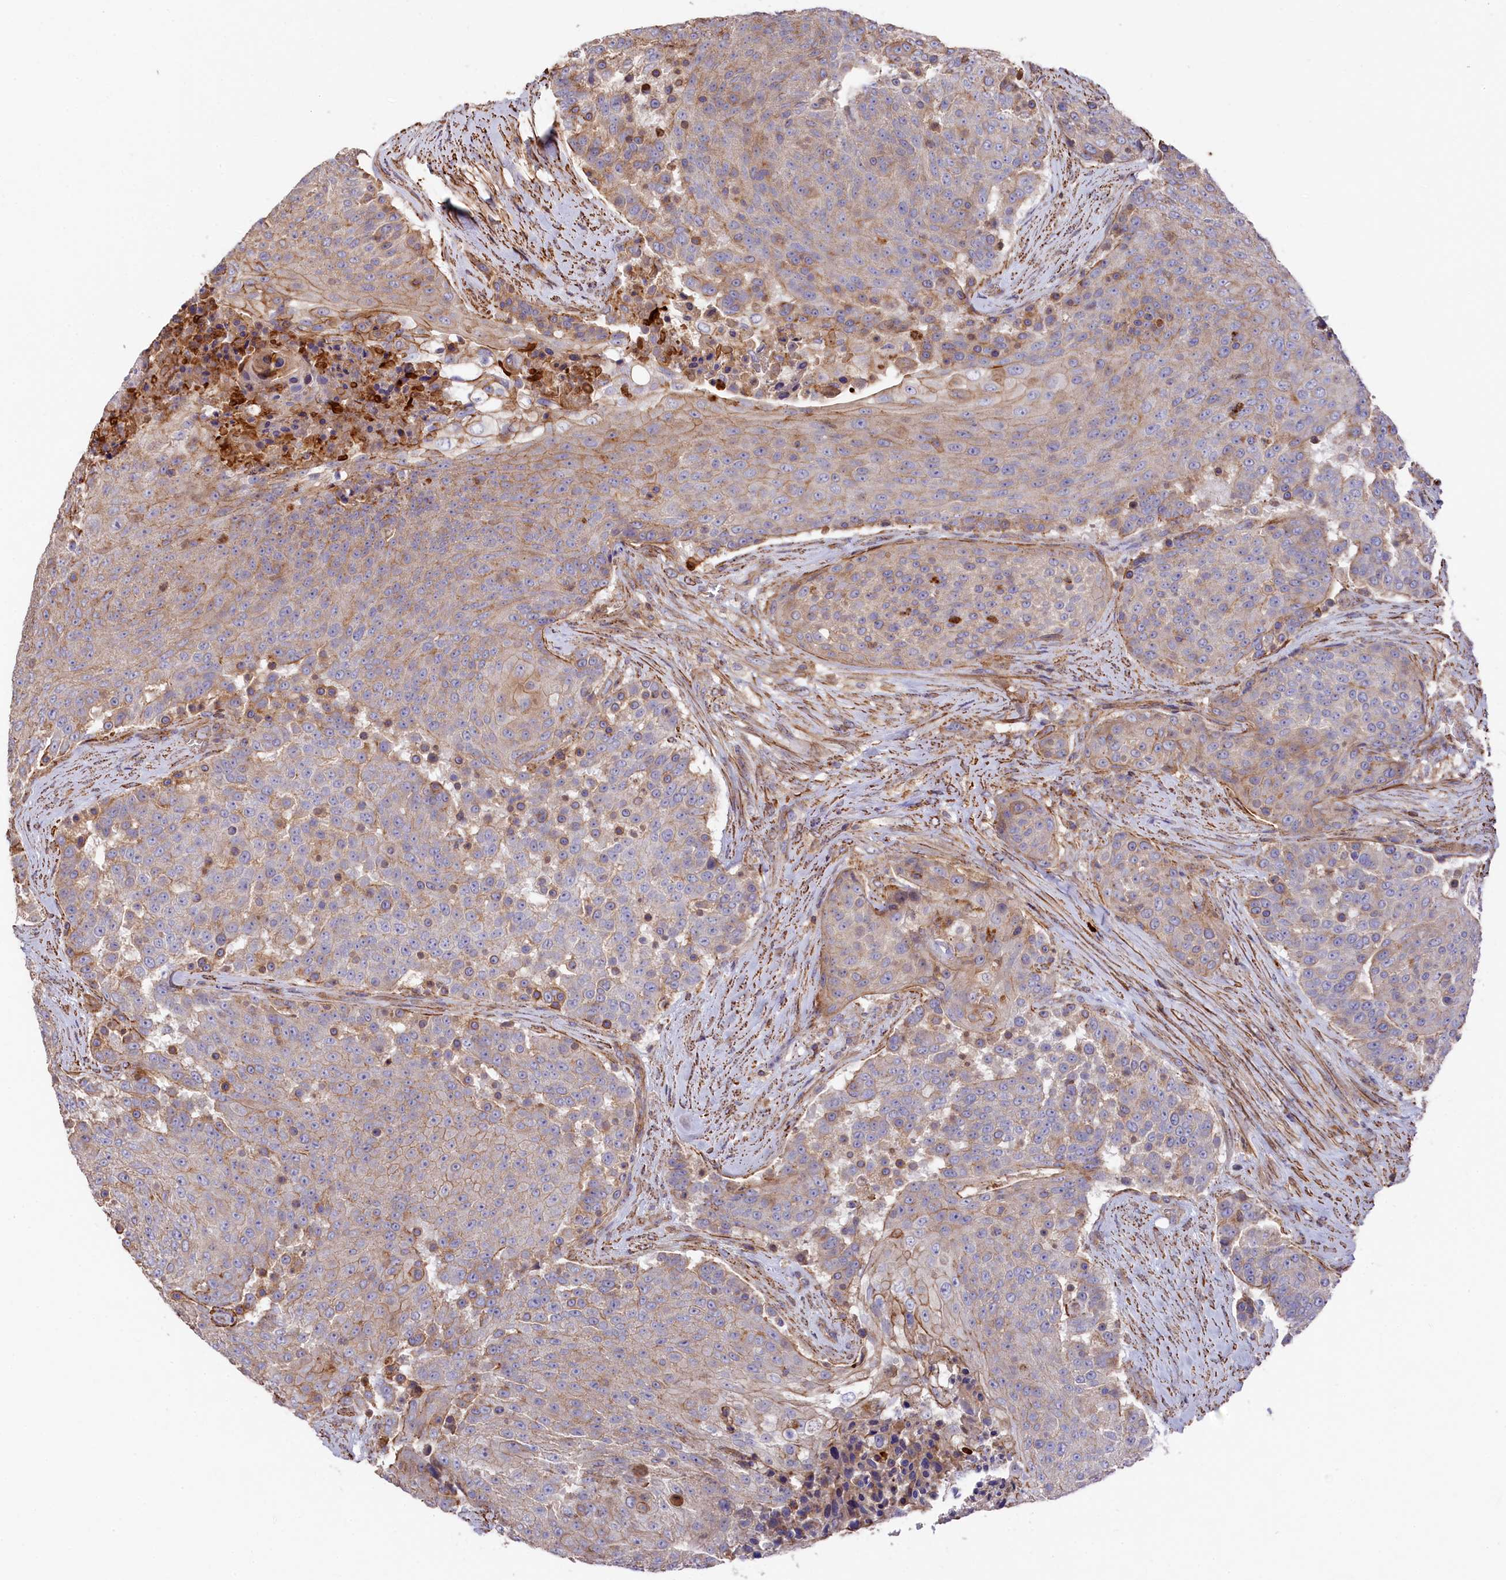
{"staining": {"intensity": "weak", "quantity": "<25%", "location": "cytoplasmic/membranous"}, "tissue": "urothelial cancer", "cell_type": "Tumor cells", "image_type": "cancer", "snomed": [{"axis": "morphology", "description": "Urothelial carcinoma, High grade"}, {"axis": "topography", "description": "Urinary bladder"}], "caption": "Immunohistochemistry of human urothelial cancer shows no expression in tumor cells.", "gene": "RAPSN", "patient": {"sex": "female", "age": 63}}